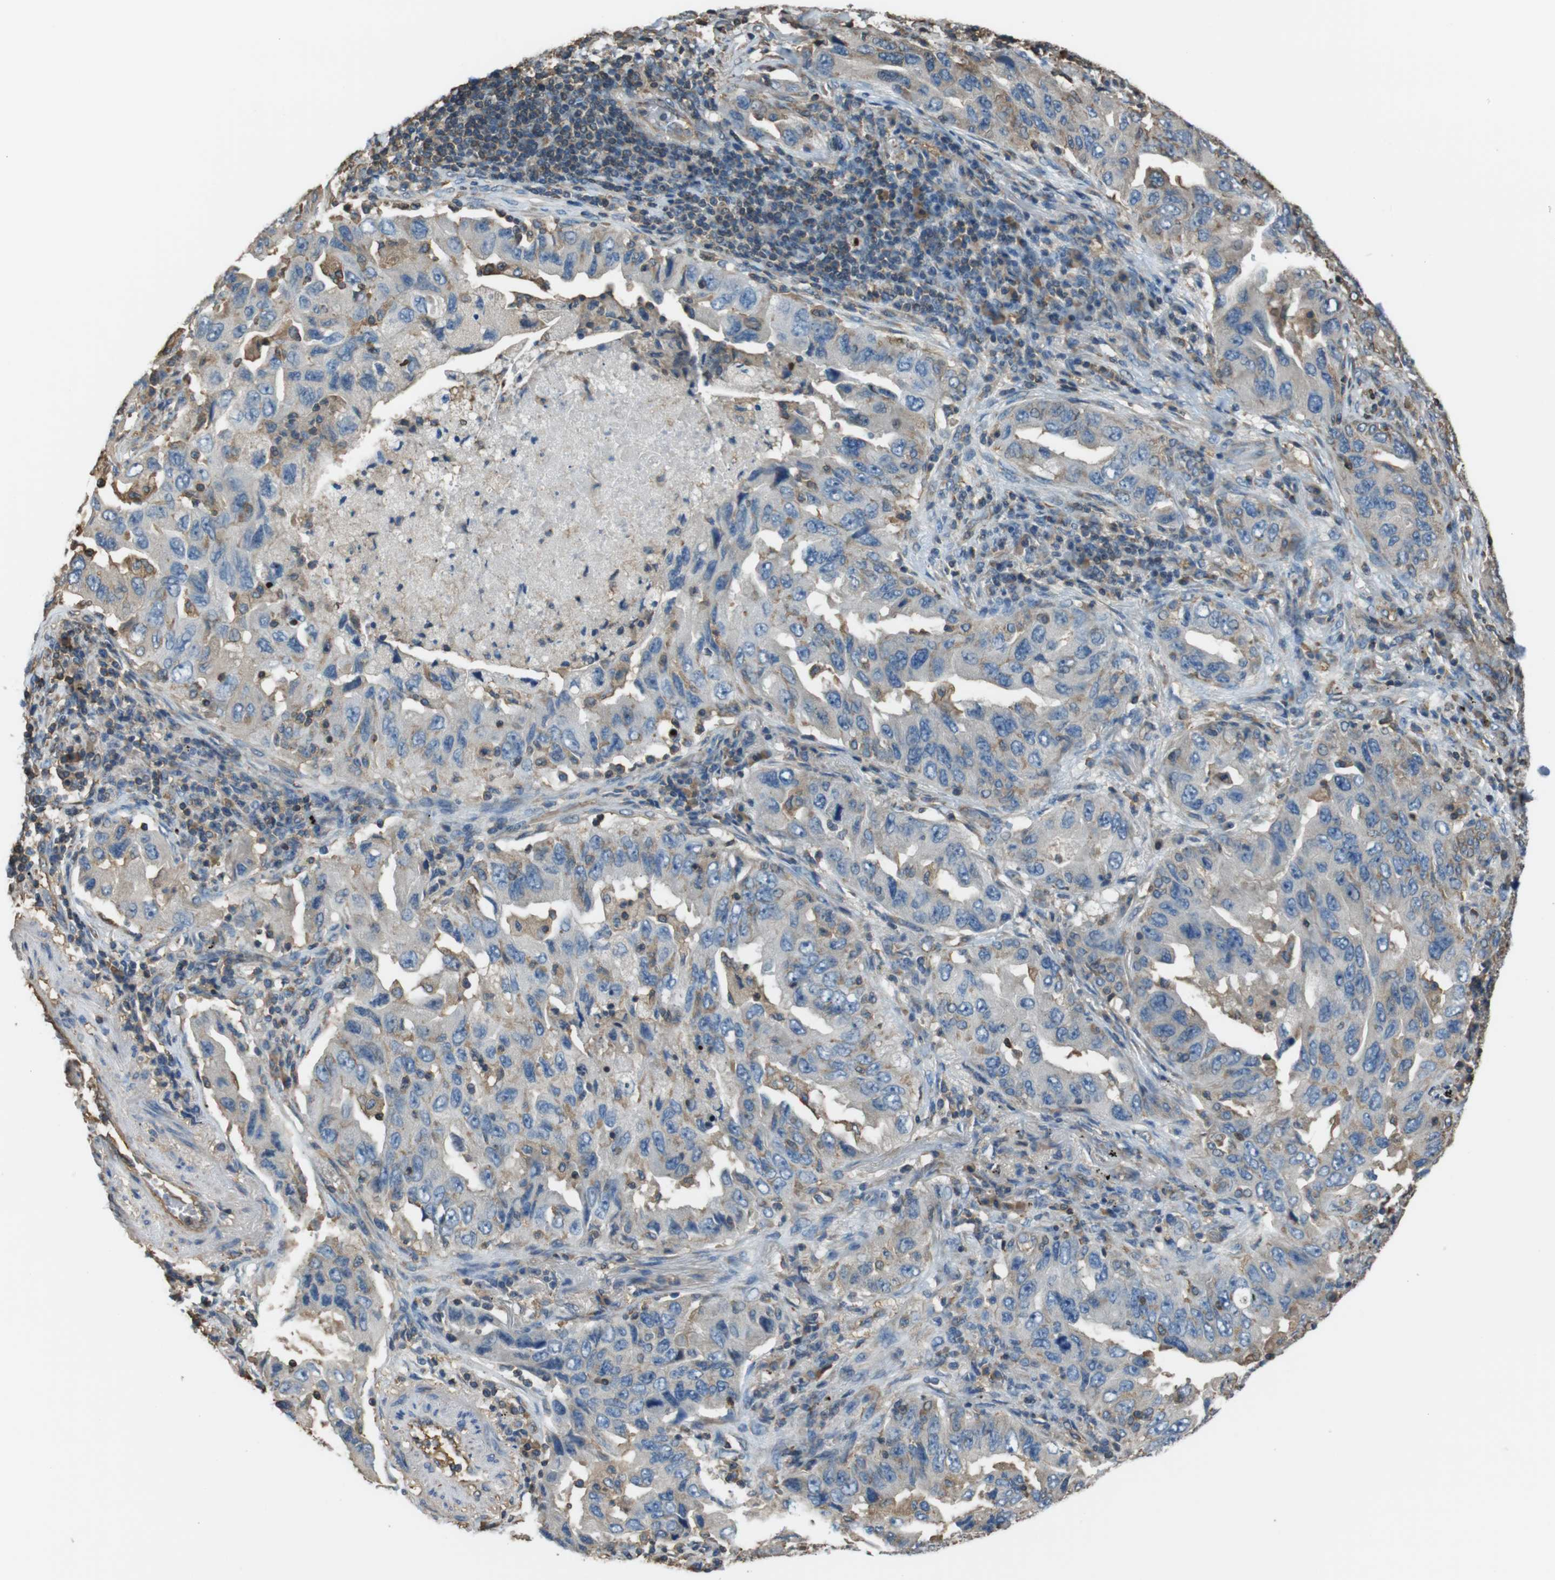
{"staining": {"intensity": "weak", "quantity": "<25%", "location": "cytoplasmic/membranous"}, "tissue": "lung cancer", "cell_type": "Tumor cells", "image_type": "cancer", "snomed": [{"axis": "morphology", "description": "Adenocarcinoma, NOS"}, {"axis": "topography", "description": "Lung"}], "caption": "This is a photomicrograph of IHC staining of lung cancer (adenocarcinoma), which shows no staining in tumor cells. (DAB (3,3'-diaminobenzidine) IHC, high magnification).", "gene": "FCAR", "patient": {"sex": "female", "age": 65}}